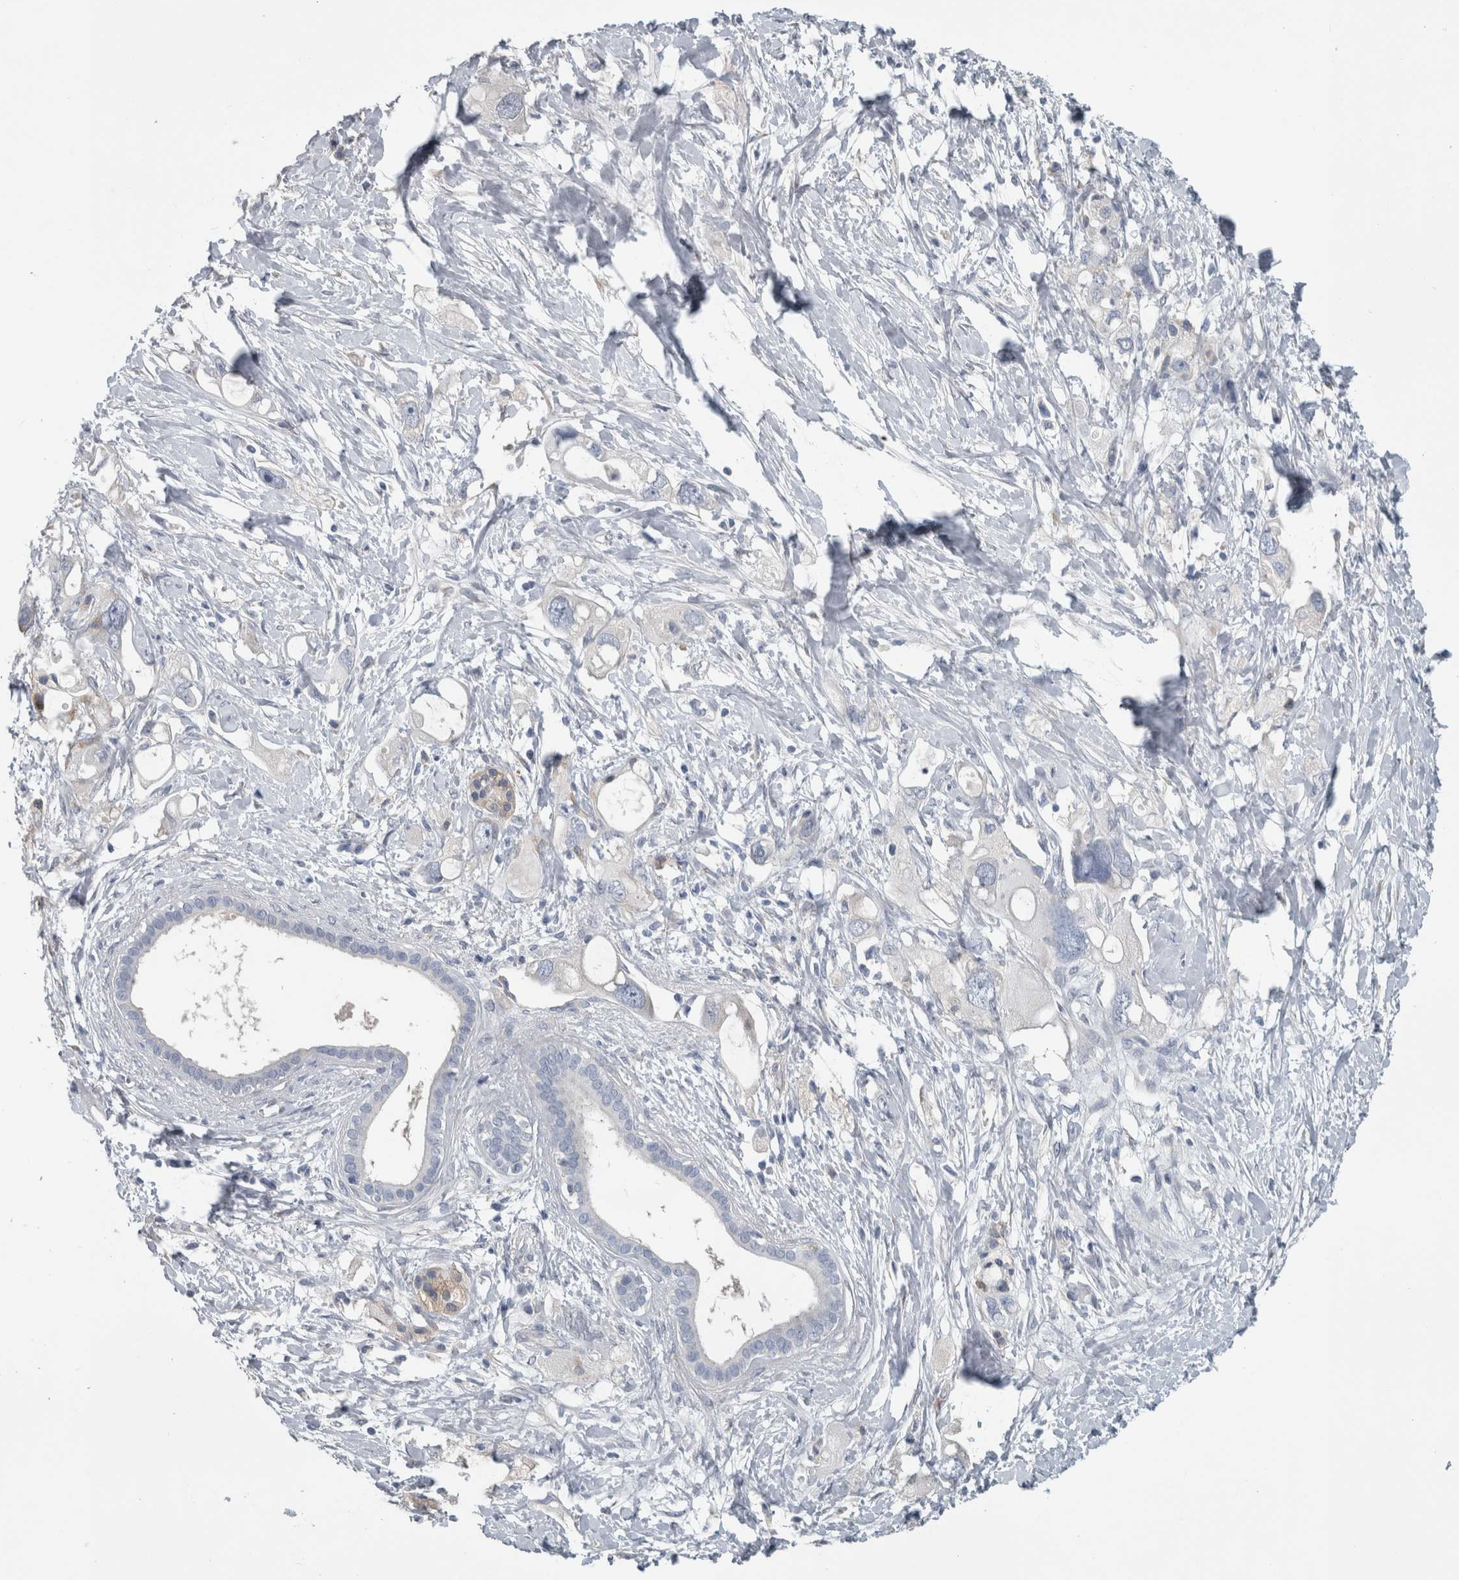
{"staining": {"intensity": "negative", "quantity": "none", "location": "none"}, "tissue": "pancreatic cancer", "cell_type": "Tumor cells", "image_type": "cancer", "snomed": [{"axis": "morphology", "description": "Adenocarcinoma, NOS"}, {"axis": "topography", "description": "Pancreas"}], "caption": "Tumor cells are negative for protein expression in human pancreatic cancer.", "gene": "SH3GL2", "patient": {"sex": "female", "age": 56}}